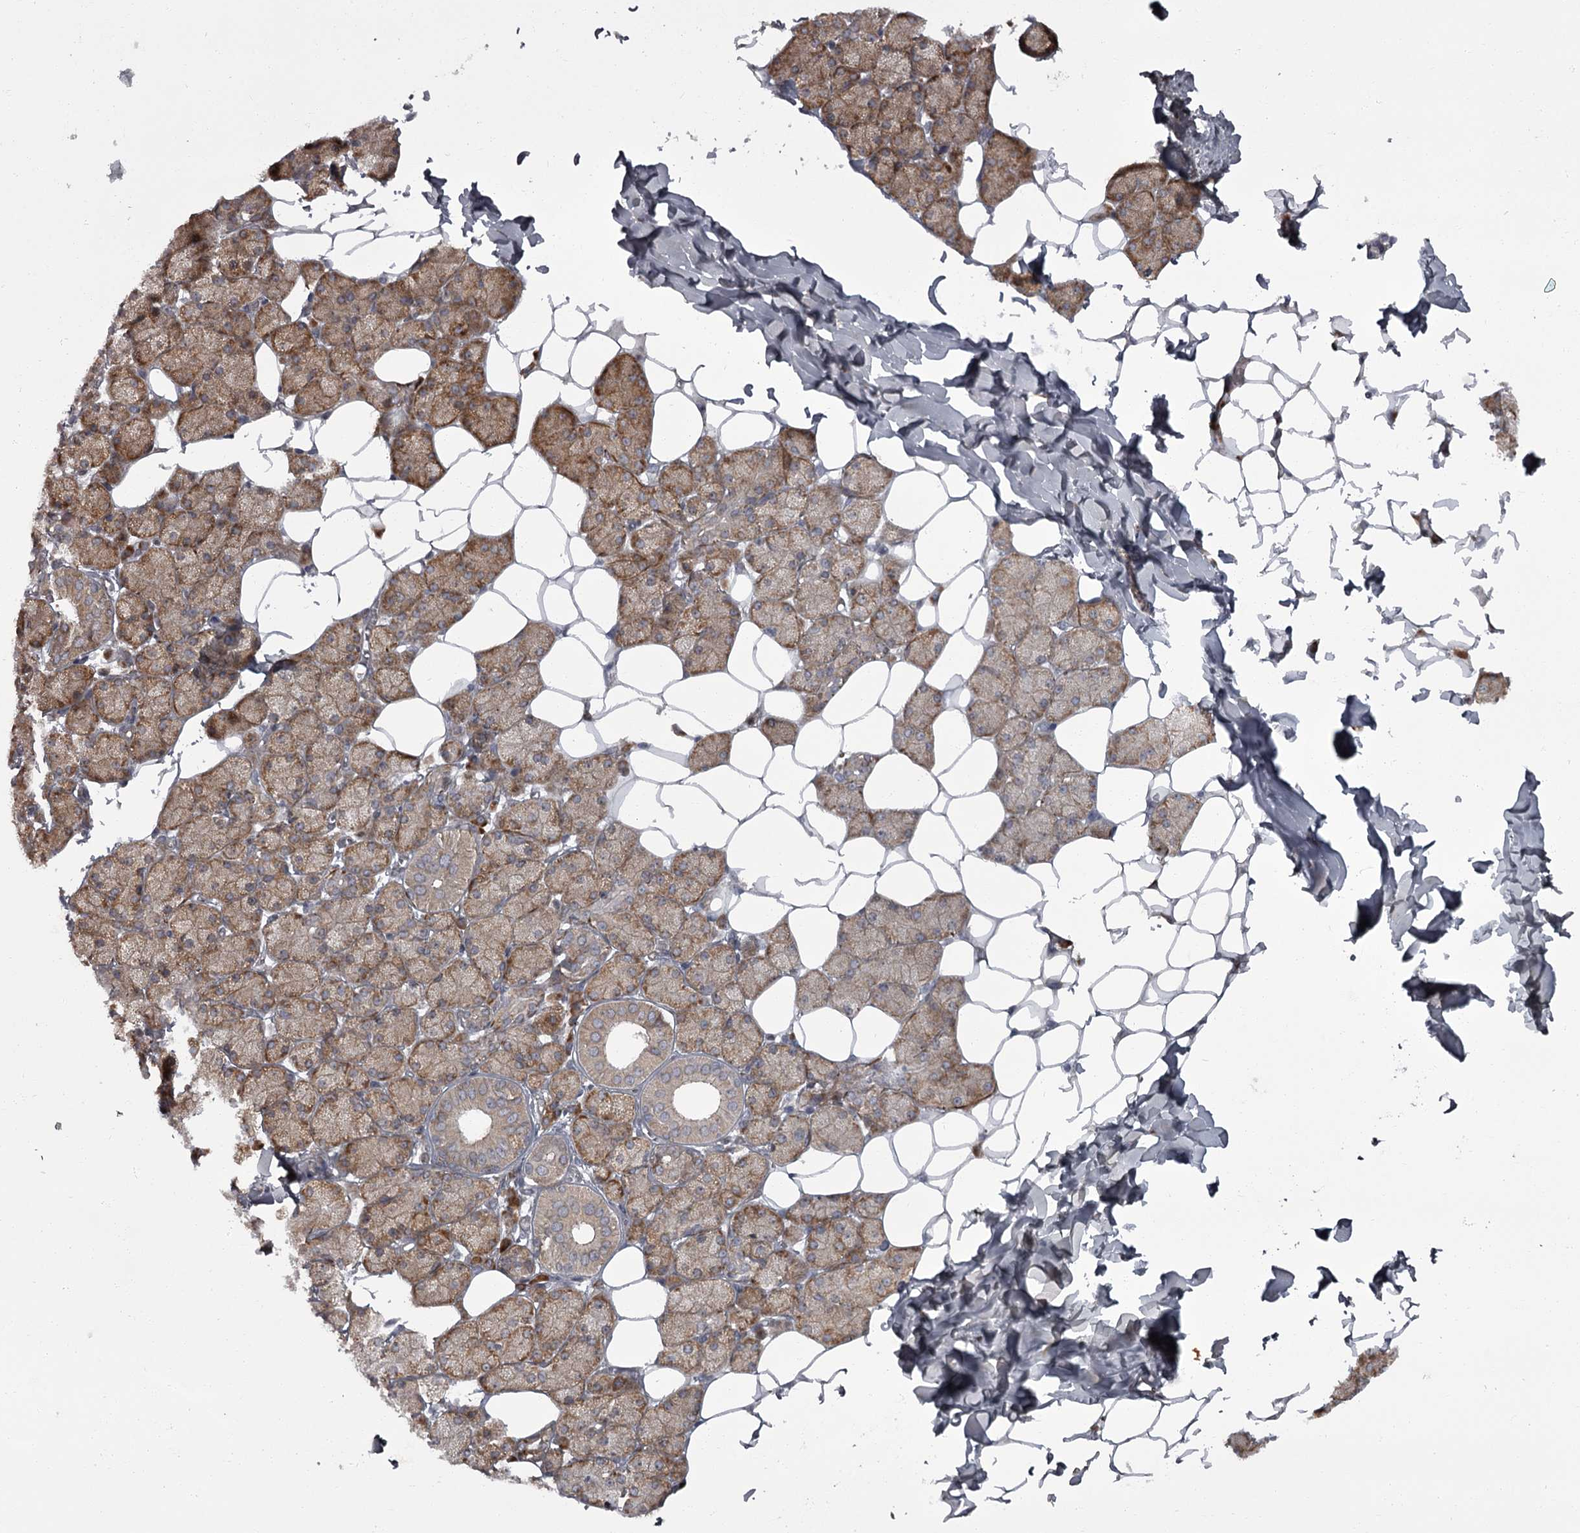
{"staining": {"intensity": "moderate", "quantity": "25%-75%", "location": "cytoplasmic/membranous"}, "tissue": "salivary gland", "cell_type": "Glandular cells", "image_type": "normal", "snomed": [{"axis": "morphology", "description": "Normal tissue, NOS"}, {"axis": "topography", "description": "Salivary gland"}], "caption": "Salivary gland stained for a protein (brown) displays moderate cytoplasmic/membranous positive staining in approximately 25%-75% of glandular cells.", "gene": "THAP9", "patient": {"sex": "female", "age": 33}}